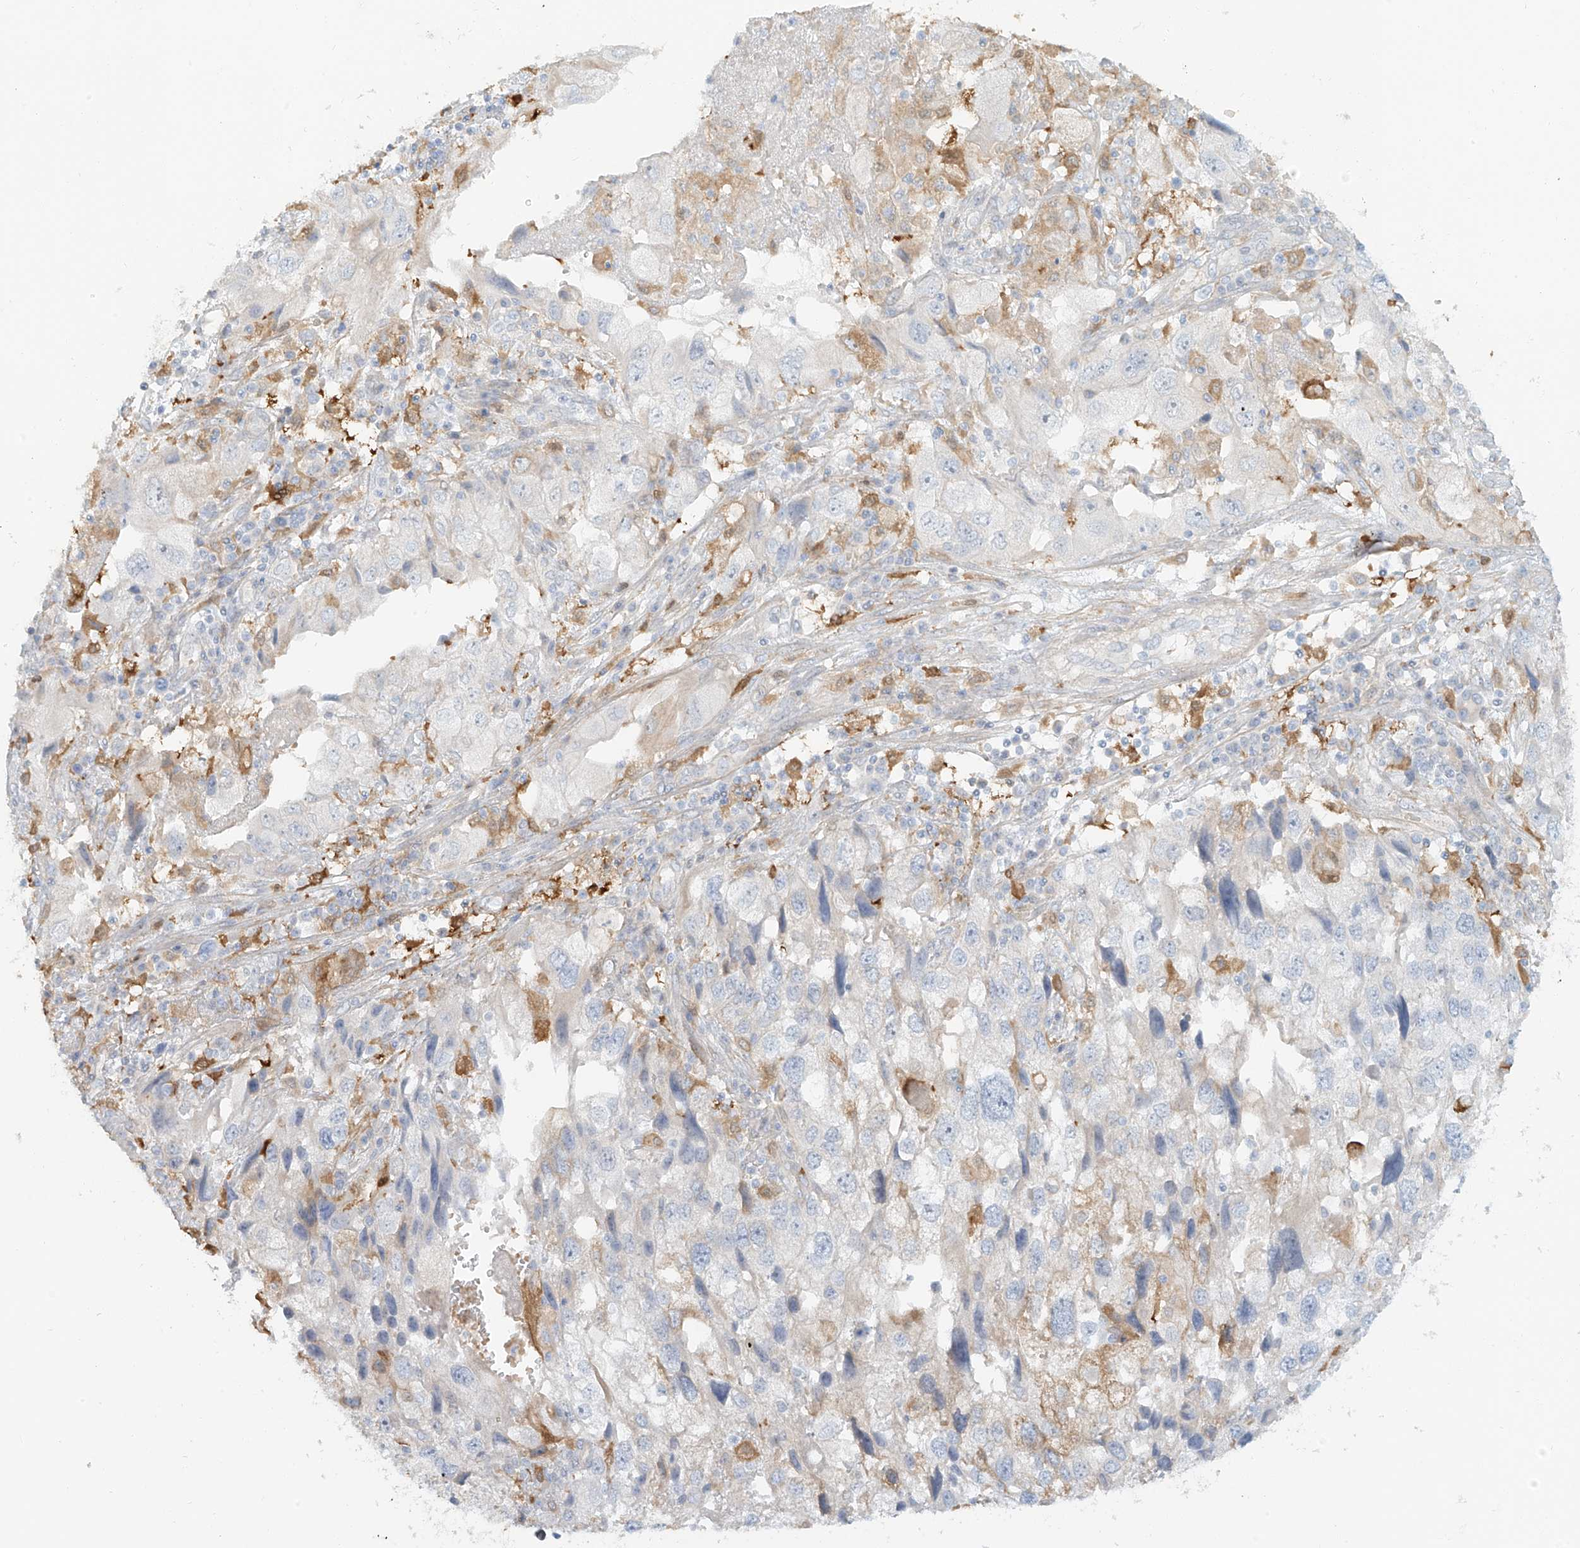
{"staining": {"intensity": "negative", "quantity": "none", "location": "none"}, "tissue": "endometrial cancer", "cell_type": "Tumor cells", "image_type": "cancer", "snomed": [{"axis": "morphology", "description": "Adenocarcinoma, NOS"}, {"axis": "topography", "description": "Endometrium"}], "caption": "Endometrial cancer (adenocarcinoma) stained for a protein using IHC reveals no positivity tumor cells.", "gene": "UPK1B", "patient": {"sex": "female", "age": 49}}